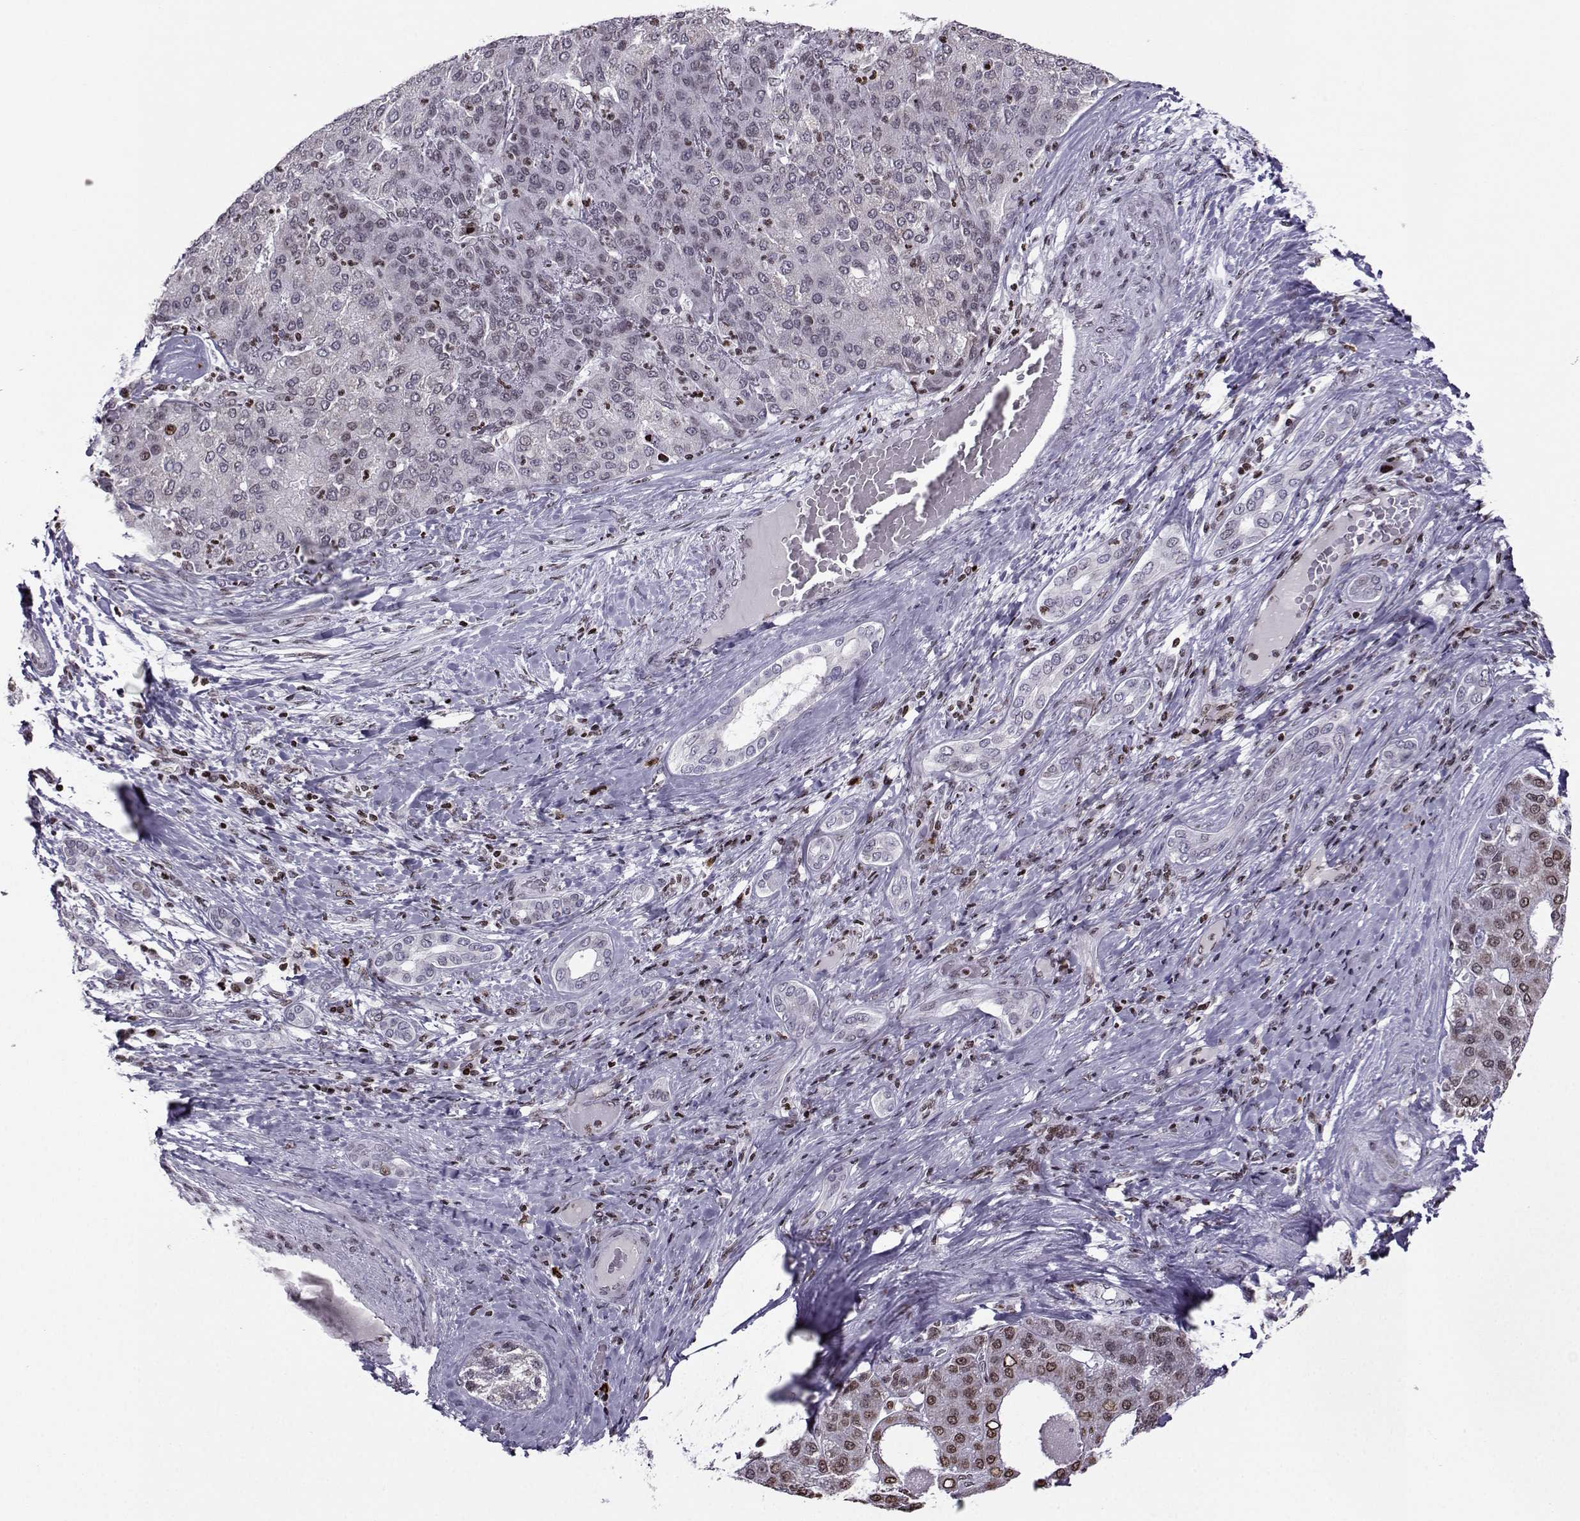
{"staining": {"intensity": "moderate", "quantity": "25%-75%", "location": "nuclear"}, "tissue": "liver cancer", "cell_type": "Tumor cells", "image_type": "cancer", "snomed": [{"axis": "morphology", "description": "Carcinoma, Hepatocellular, NOS"}, {"axis": "topography", "description": "Liver"}], "caption": "The image displays a brown stain indicating the presence of a protein in the nuclear of tumor cells in liver cancer (hepatocellular carcinoma). (brown staining indicates protein expression, while blue staining denotes nuclei).", "gene": "ZNF19", "patient": {"sex": "male", "age": 65}}